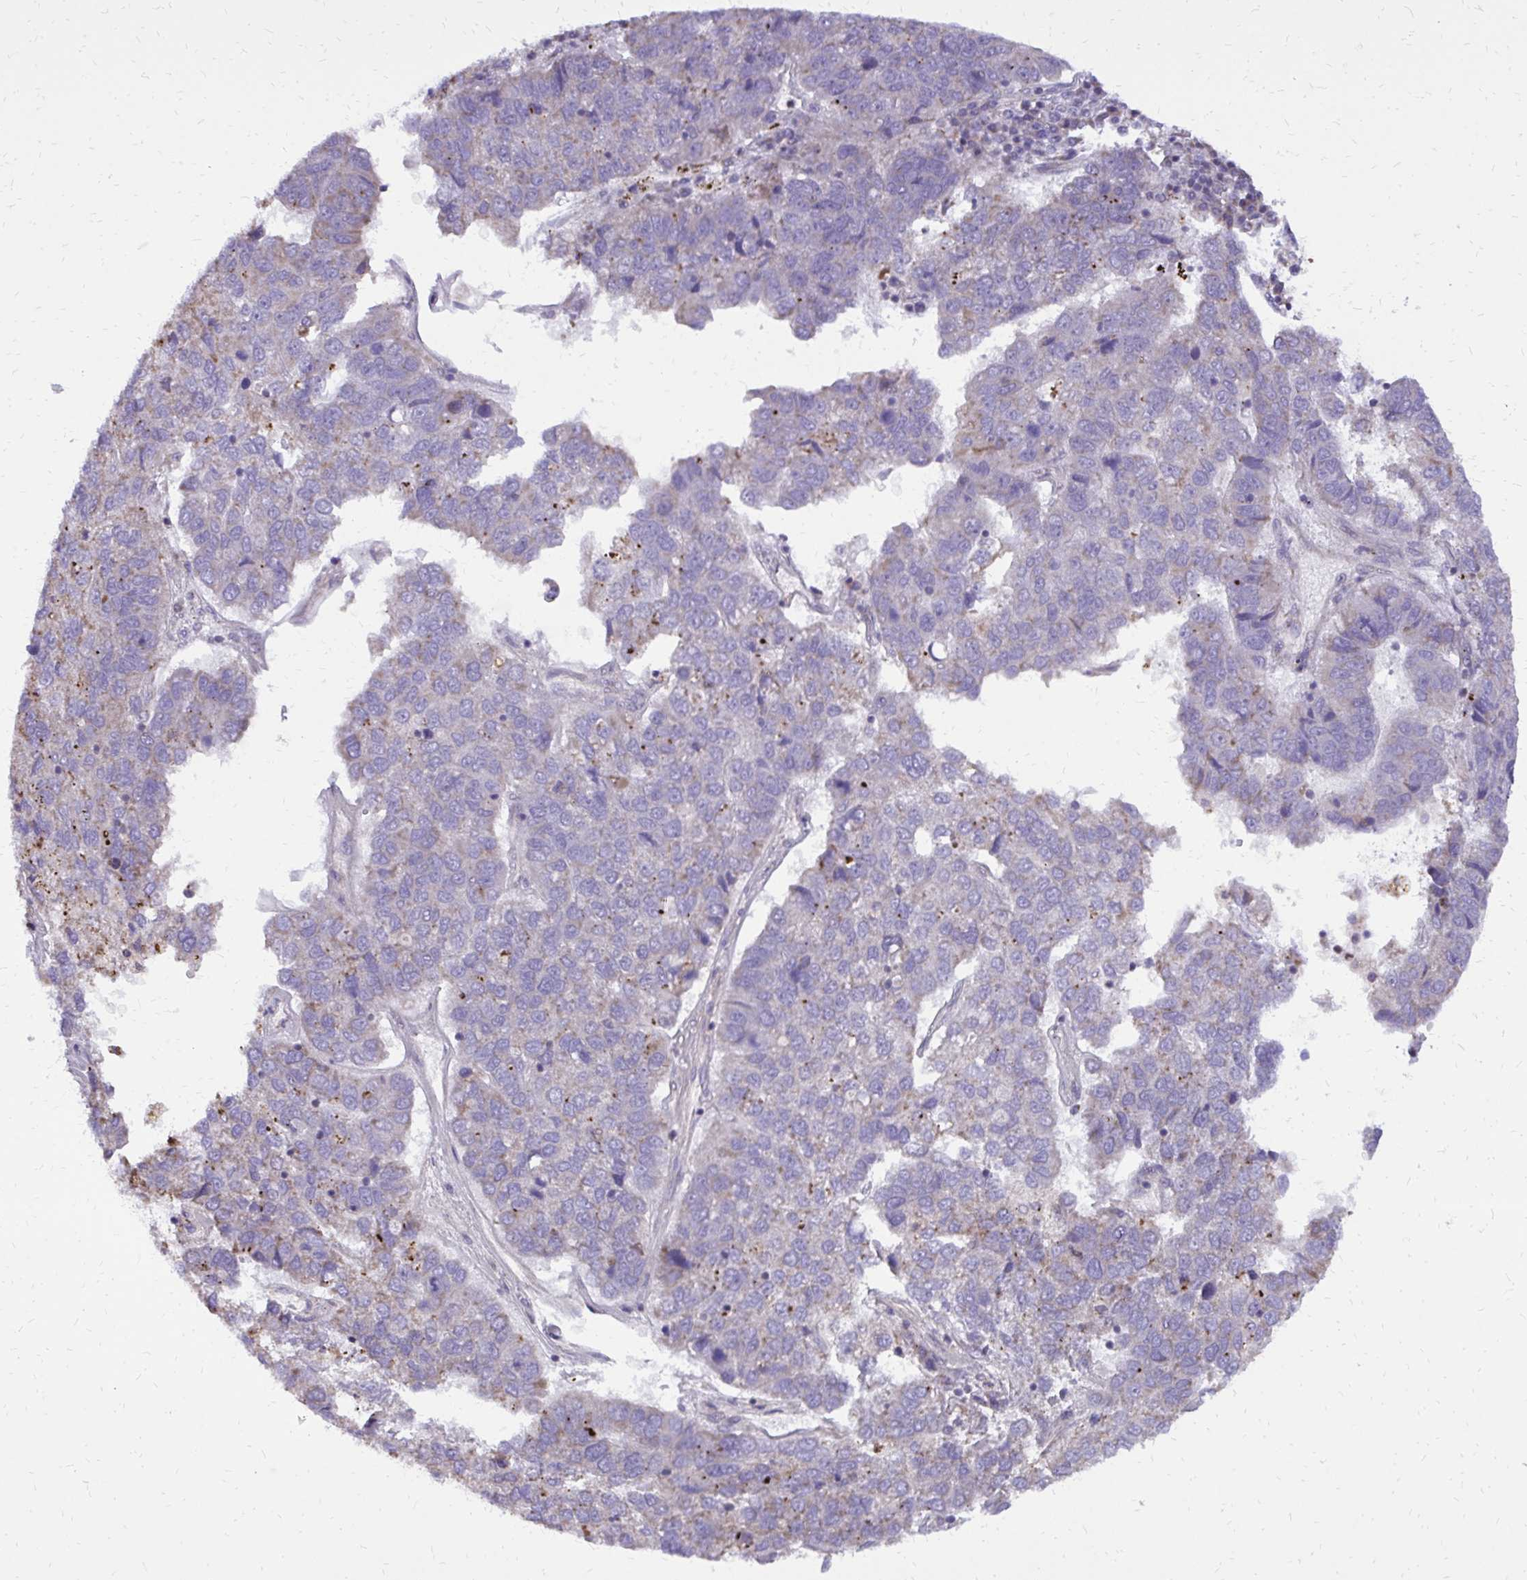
{"staining": {"intensity": "negative", "quantity": "none", "location": "none"}, "tissue": "pancreatic cancer", "cell_type": "Tumor cells", "image_type": "cancer", "snomed": [{"axis": "morphology", "description": "Adenocarcinoma, NOS"}, {"axis": "topography", "description": "Pancreas"}], "caption": "This is an immunohistochemistry histopathology image of pancreatic cancer (adenocarcinoma). There is no positivity in tumor cells.", "gene": "ABCC3", "patient": {"sex": "female", "age": 61}}